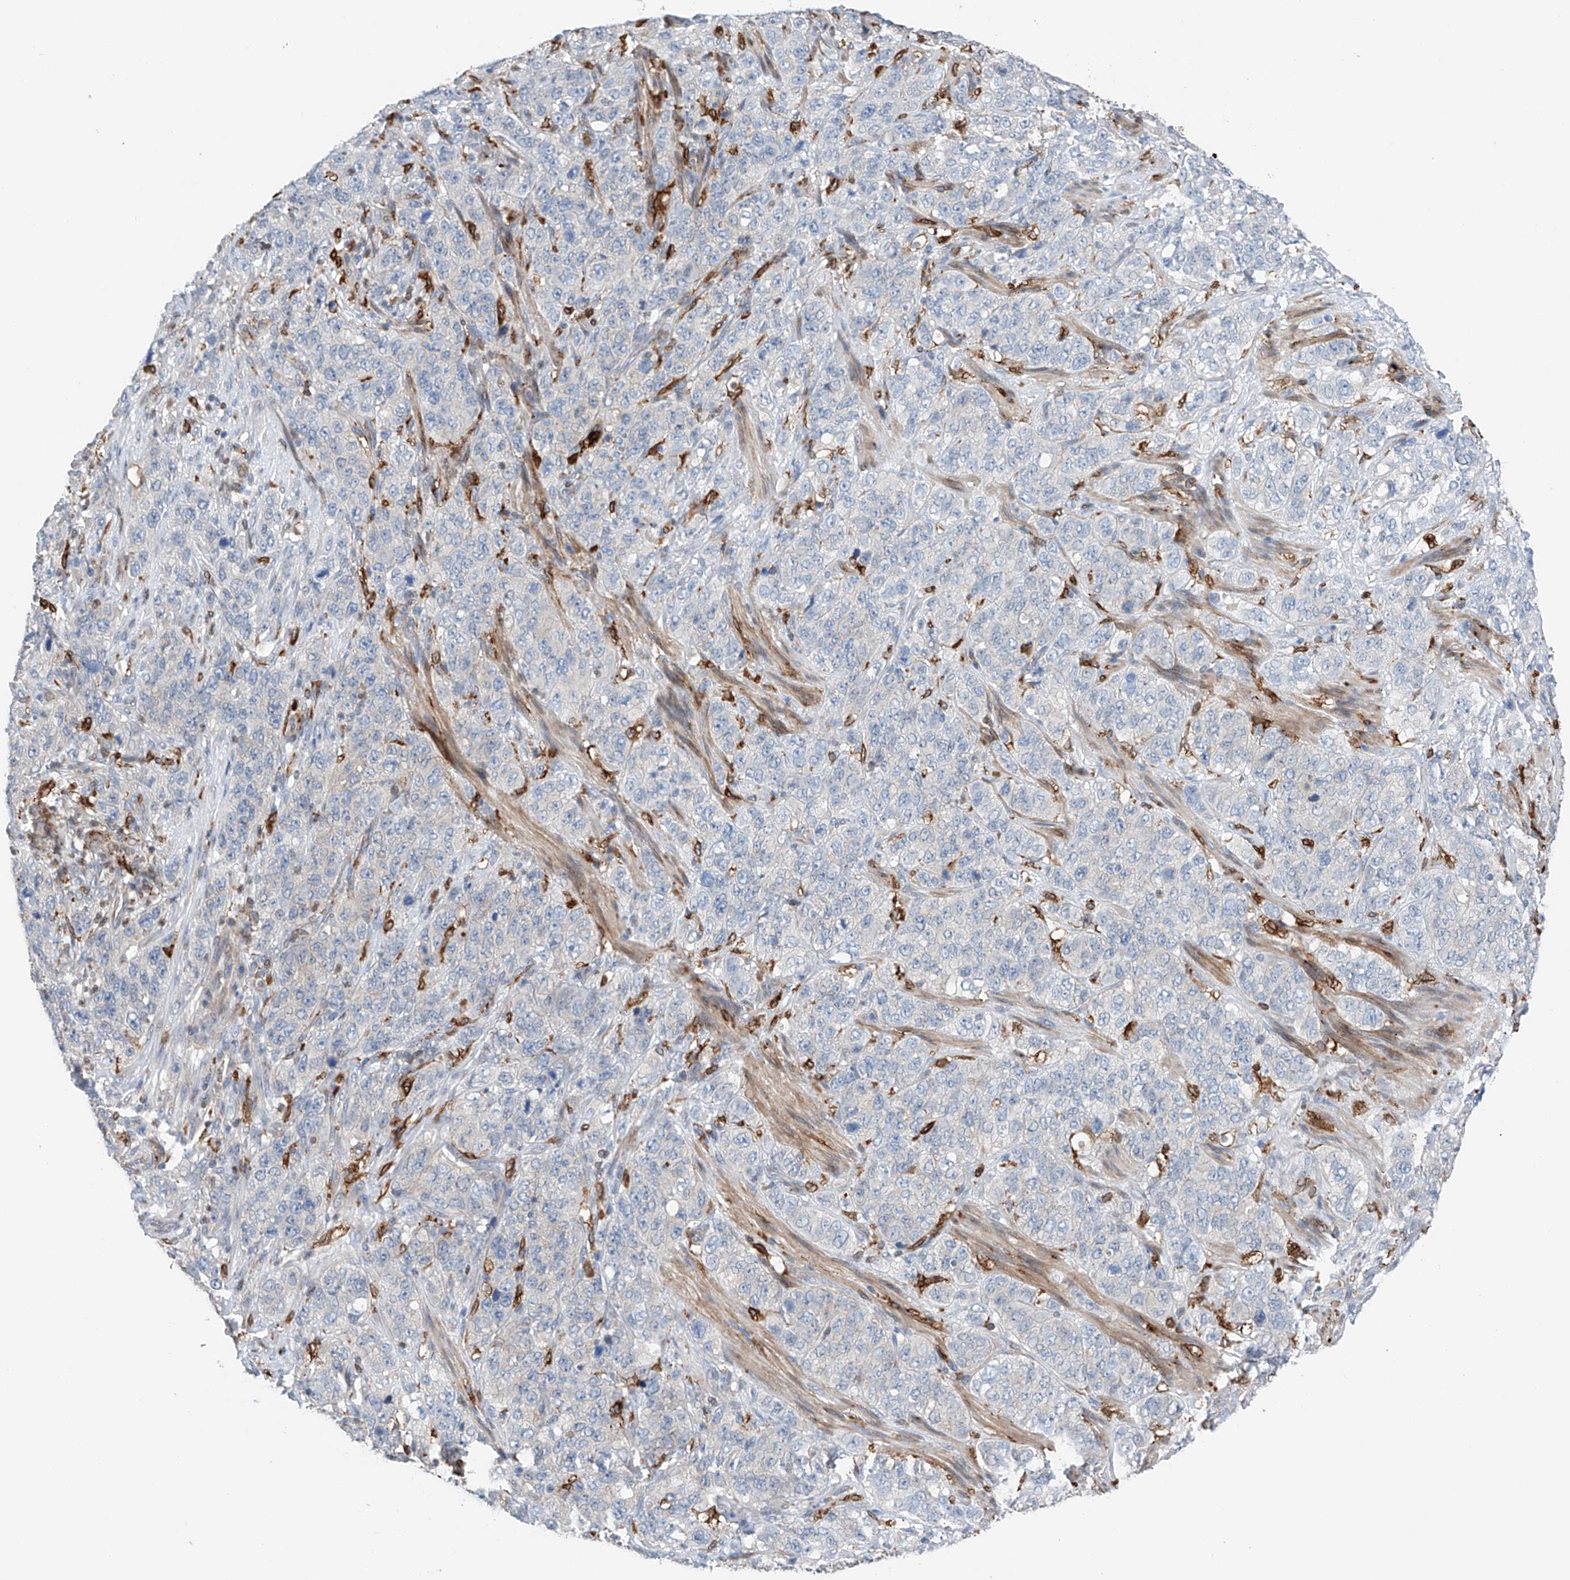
{"staining": {"intensity": "negative", "quantity": "none", "location": "none"}, "tissue": "stomach cancer", "cell_type": "Tumor cells", "image_type": "cancer", "snomed": [{"axis": "morphology", "description": "Adenocarcinoma, NOS"}, {"axis": "topography", "description": "Stomach"}], "caption": "Tumor cells are negative for brown protein staining in adenocarcinoma (stomach).", "gene": "TBXAS1", "patient": {"sex": "male", "age": 48}}